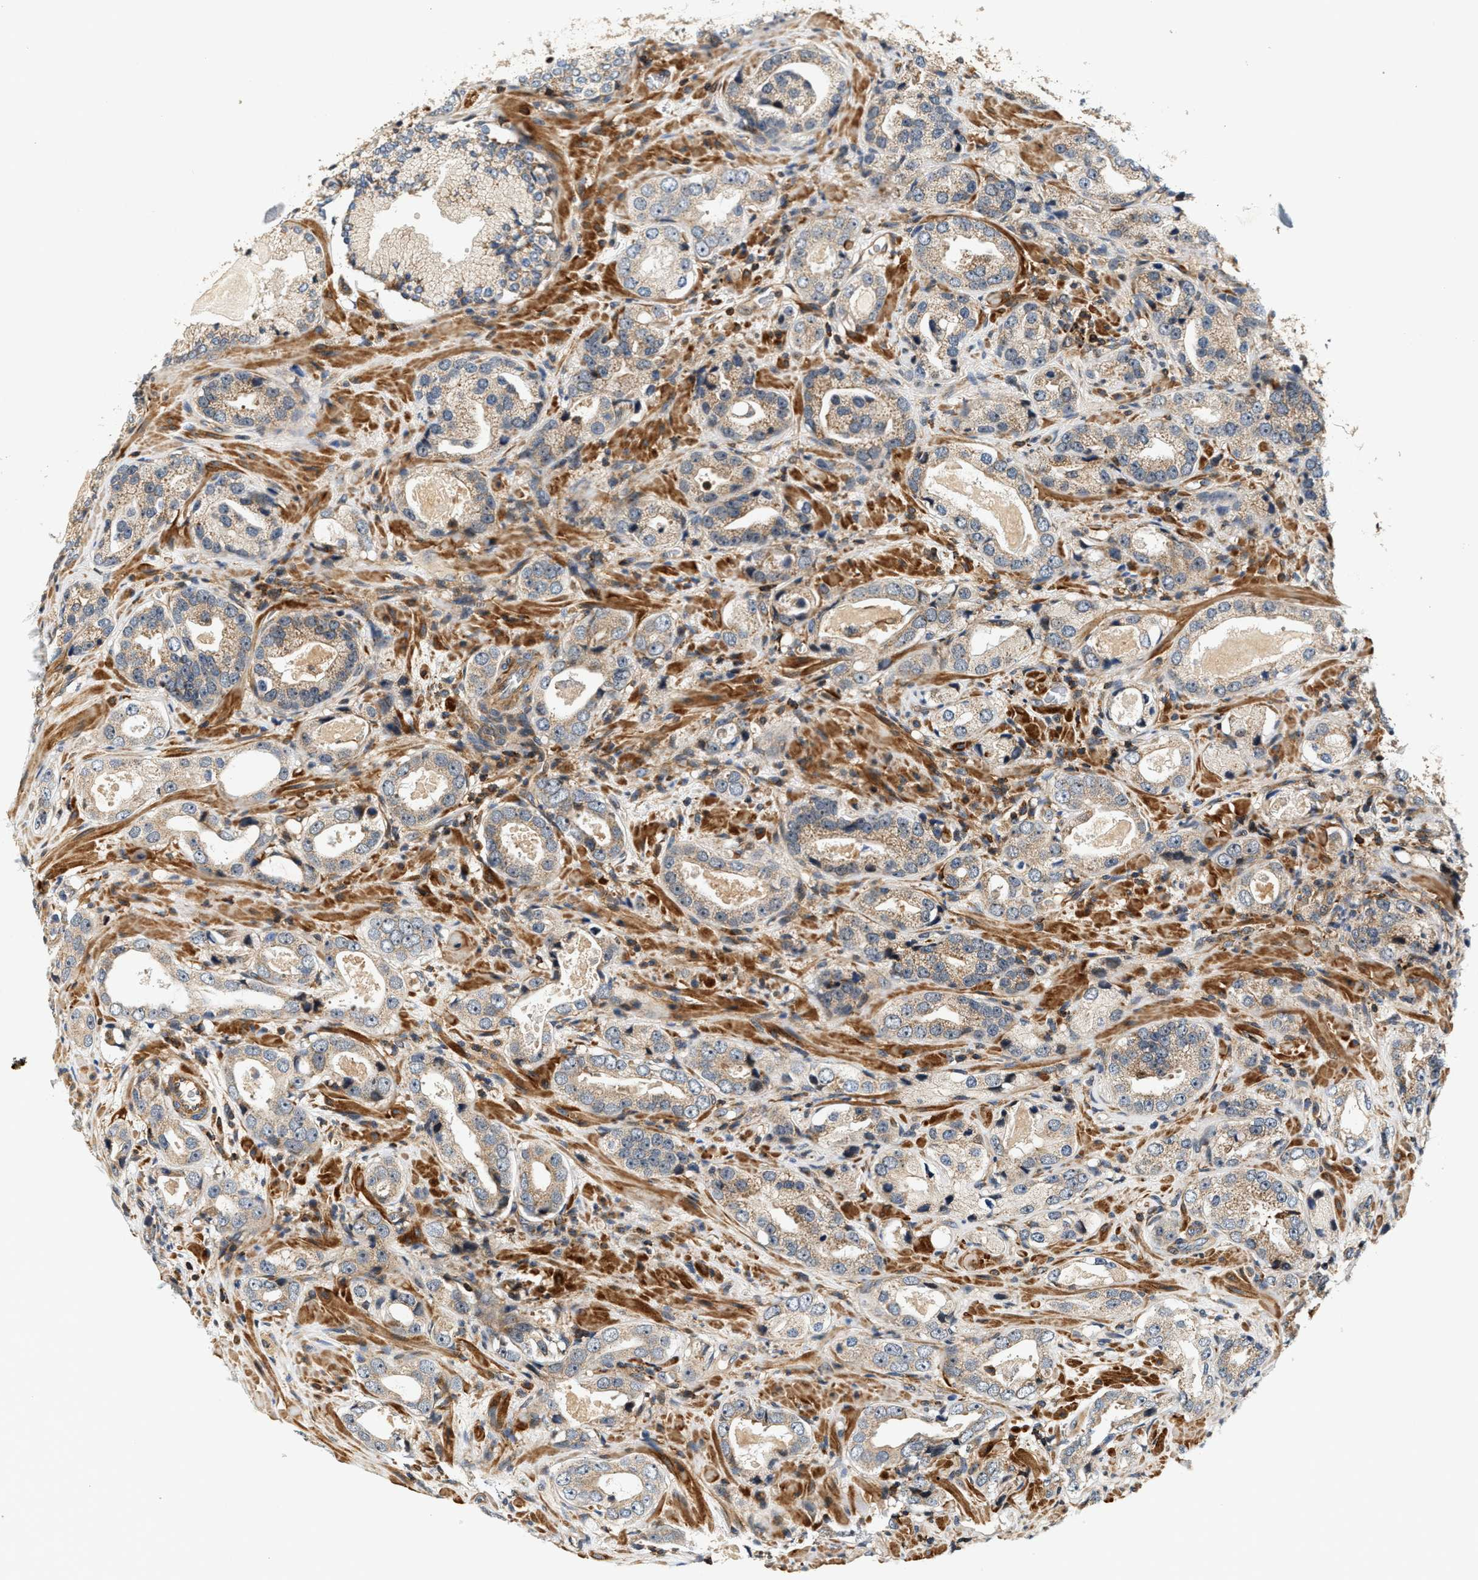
{"staining": {"intensity": "weak", "quantity": ">75%", "location": "cytoplasmic/membranous"}, "tissue": "prostate cancer", "cell_type": "Tumor cells", "image_type": "cancer", "snomed": [{"axis": "morphology", "description": "Adenocarcinoma, High grade"}, {"axis": "topography", "description": "Prostate"}], "caption": "Protein analysis of prostate high-grade adenocarcinoma tissue reveals weak cytoplasmic/membranous expression in about >75% of tumor cells.", "gene": "SAMD9", "patient": {"sex": "male", "age": 63}}